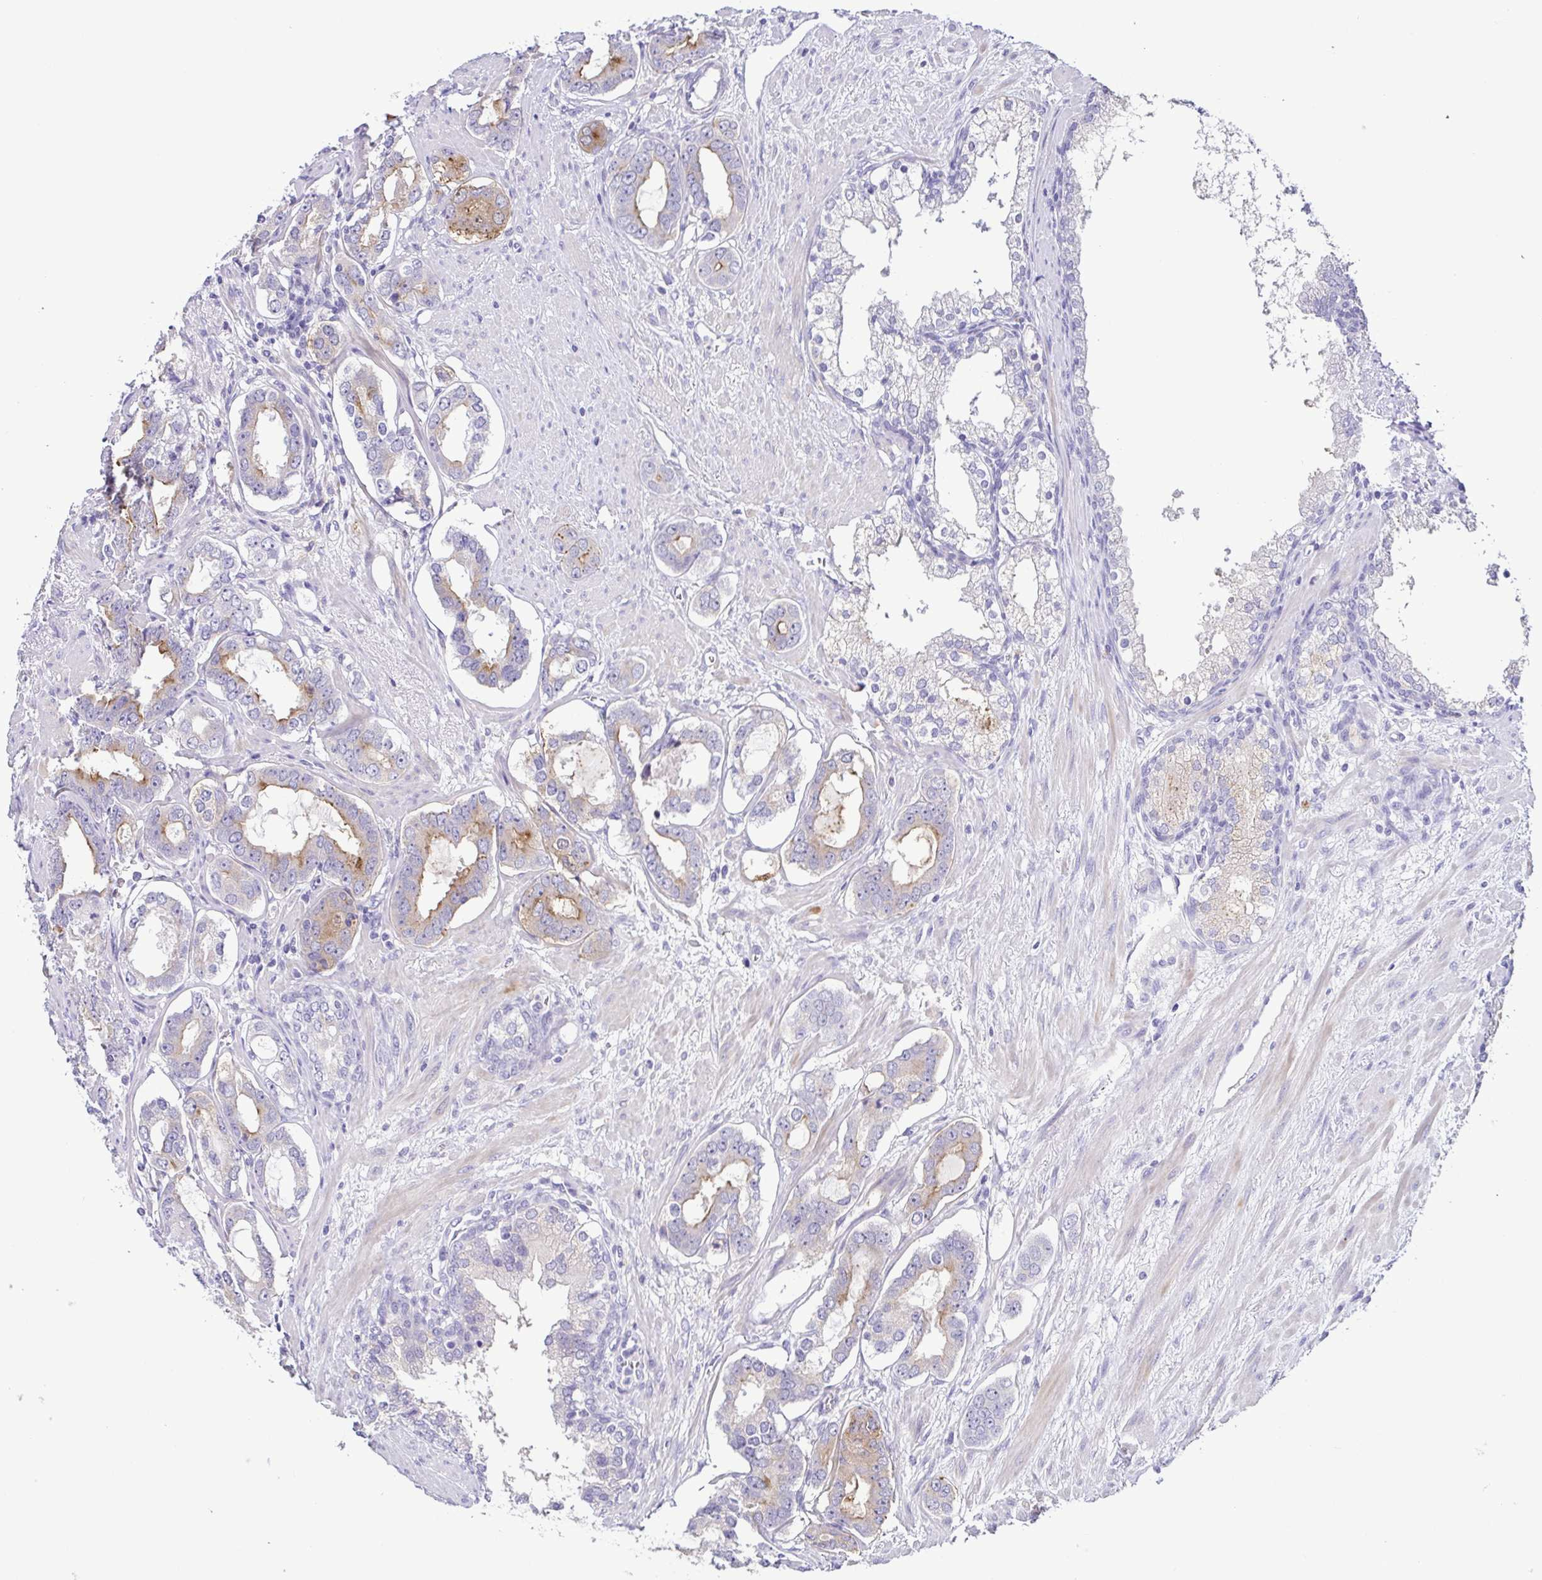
{"staining": {"intensity": "moderate", "quantity": "<25%", "location": "cytoplasmic/membranous"}, "tissue": "prostate cancer", "cell_type": "Tumor cells", "image_type": "cancer", "snomed": [{"axis": "morphology", "description": "Adenocarcinoma, High grade"}, {"axis": "topography", "description": "Prostate"}], "caption": "Protein expression by IHC exhibits moderate cytoplasmic/membranous staining in approximately <25% of tumor cells in prostate high-grade adenocarcinoma. The staining was performed using DAB, with brown indicating positive protein expression. Nuclei are stained blue with hematoxylin.", "gene": "TERT", "patient": {"sex": "male", "age": 75}}